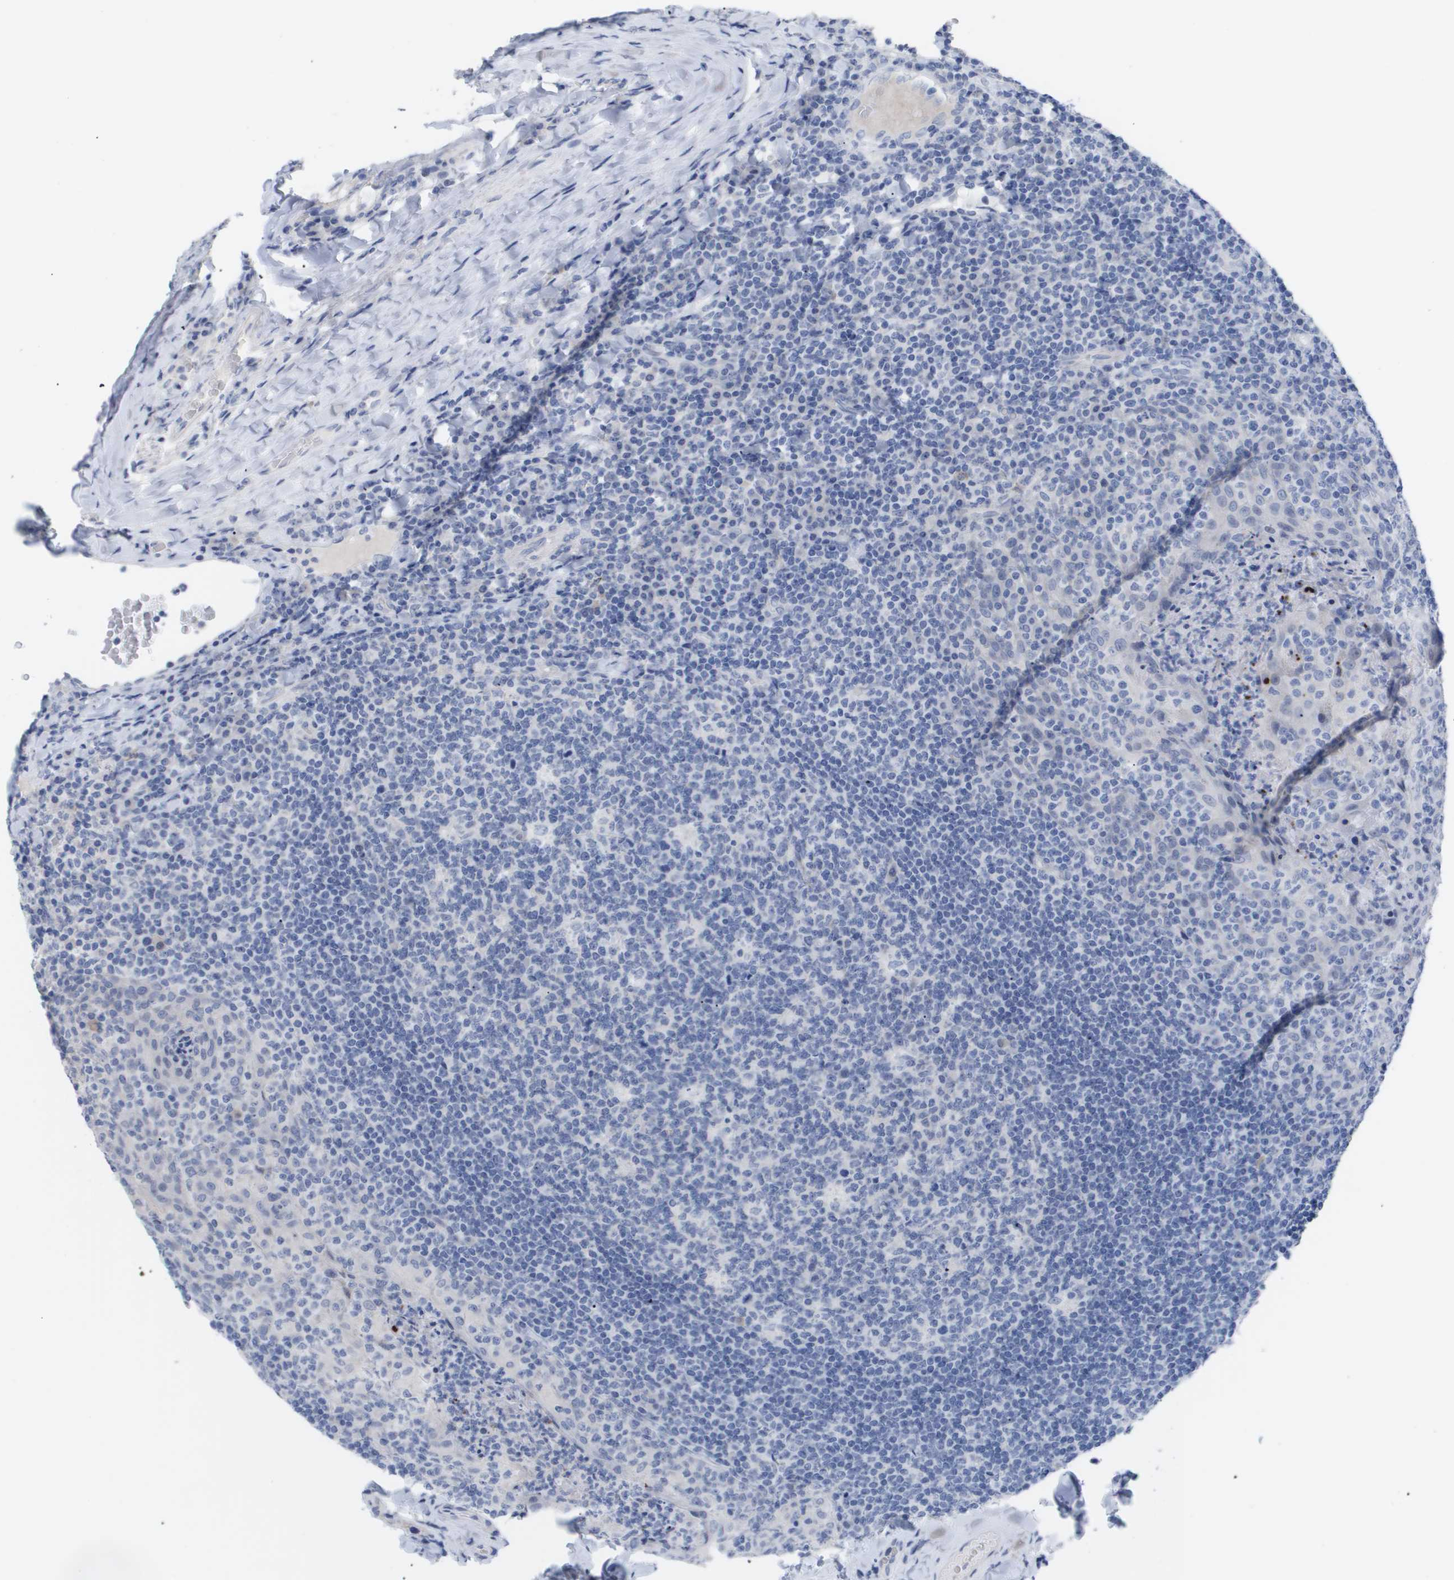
{"staining": {"intensity": "negative", "quantity": "none", "location": "none"}, "tissue": "tonsil", "cell_type": "Germinal center cells", "image_type": "normal", "snomed": [{"axis": "morphology", "description": "Normal tissue, NOS"}, {"axis": "topography", "description": "Tonsil"}], "caption": "Immunohistochemistry (IHC) of unremarkable human tonsil reveals no staining in germinal center cells. Brightfield microscopy of immunohistochemistry (IHC) stained with DAB (3,3'-diaminobenzidine) (brown) and hematoxylin (blue), captured at high magnification.", "gene": "CAV3", "patient": {"sex": "male", "age": 17}}